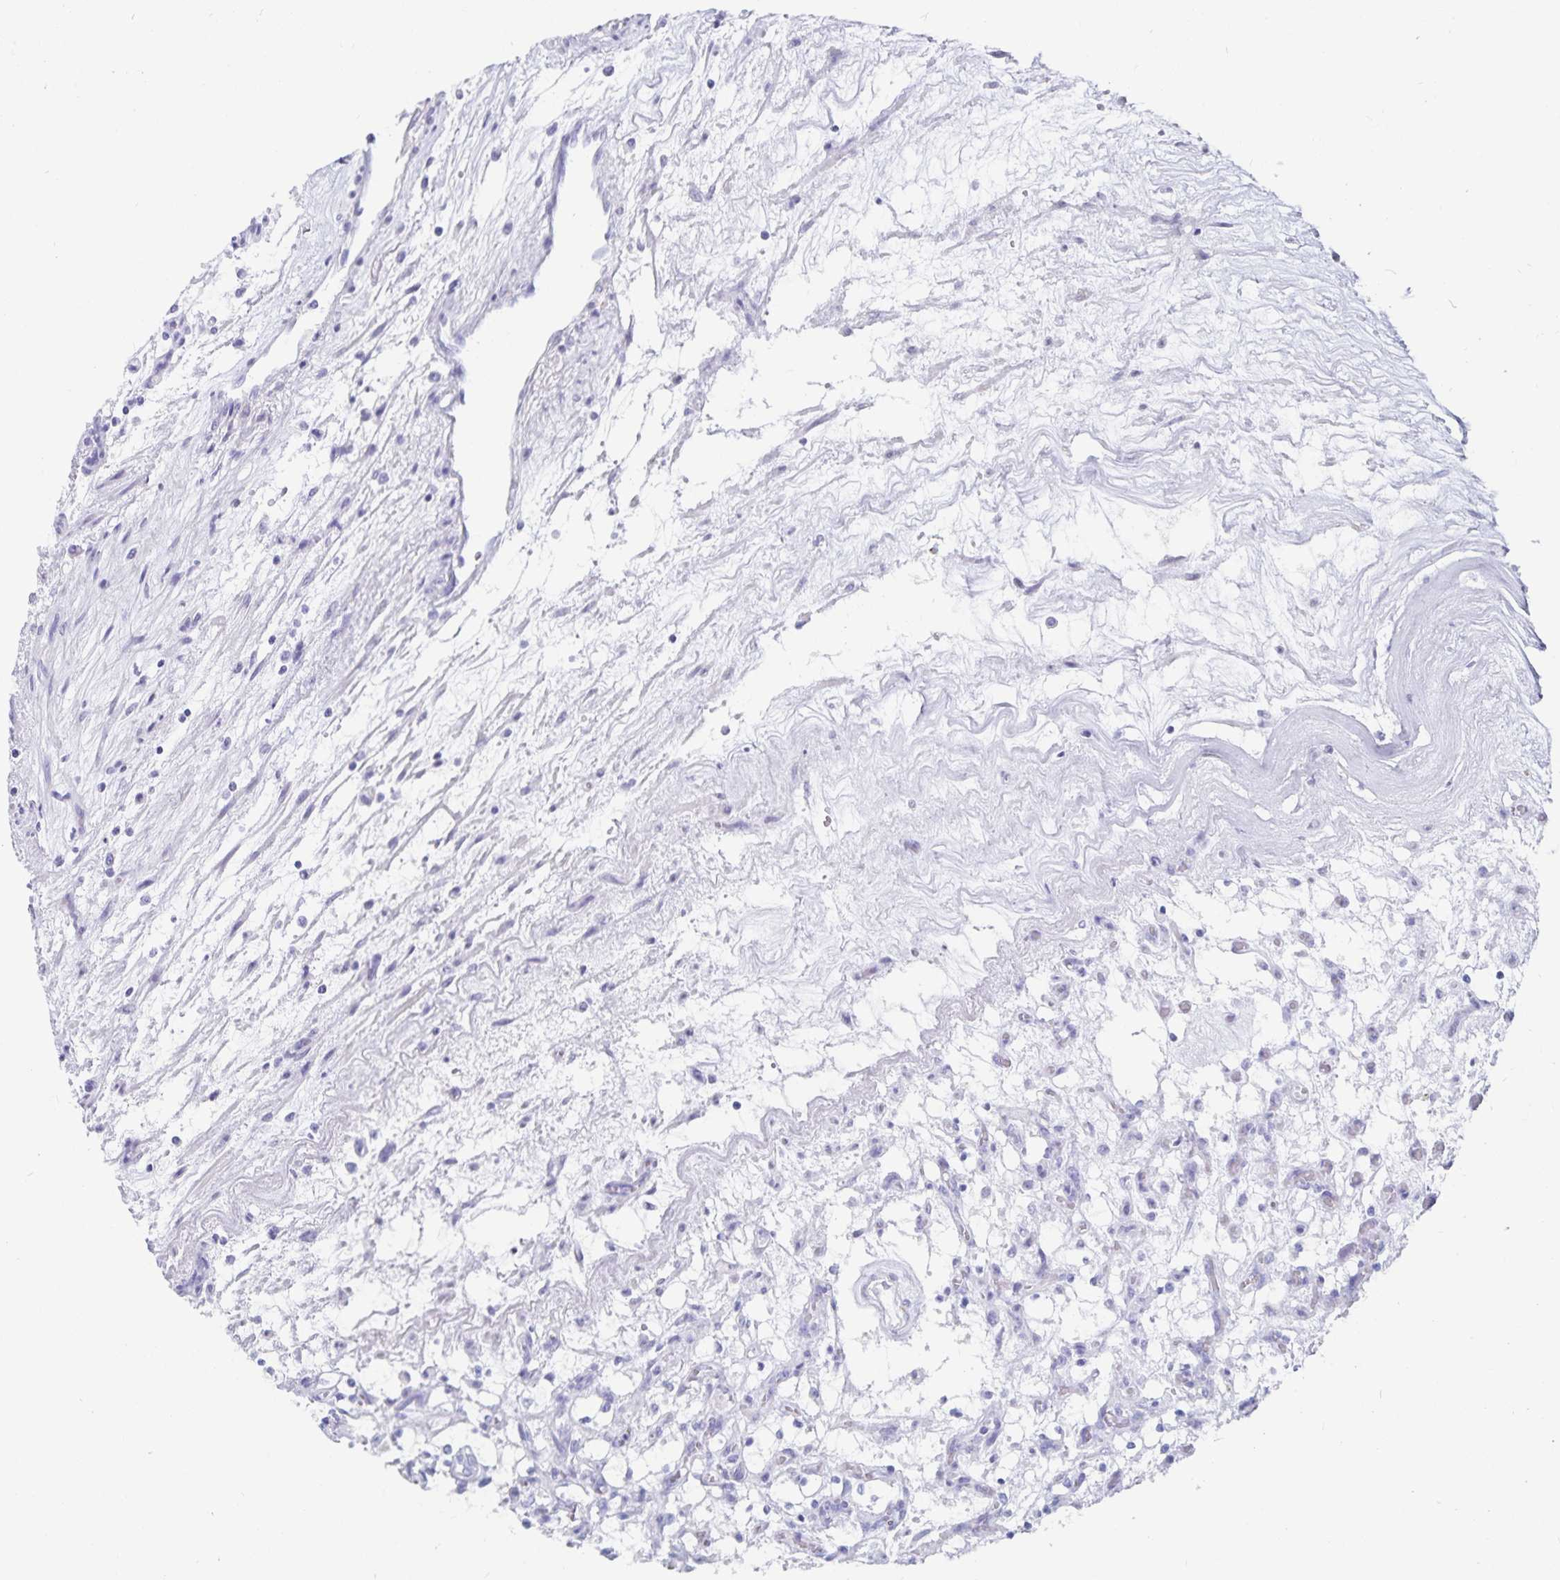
{"staining": {"intensity": "negative", "quantity": "none", "location": "none"}, "tissue": "renal cancer", "cell_type": "Tumor cells", "image_type": "cancer", "snomed": [{"axis": "morphology", "description": "Adenocarcinoma, NOS"}, {"axis": "topography", "description": "Kidney"}], "caption": "Immunohistochemistry (IHC) histopathology image of renal adenocarcinoma stained for a protein (brown), which displays no positivity in tumor cells.", "gene": "GPR137", "patient": {"sex": "female", "age": 69}}